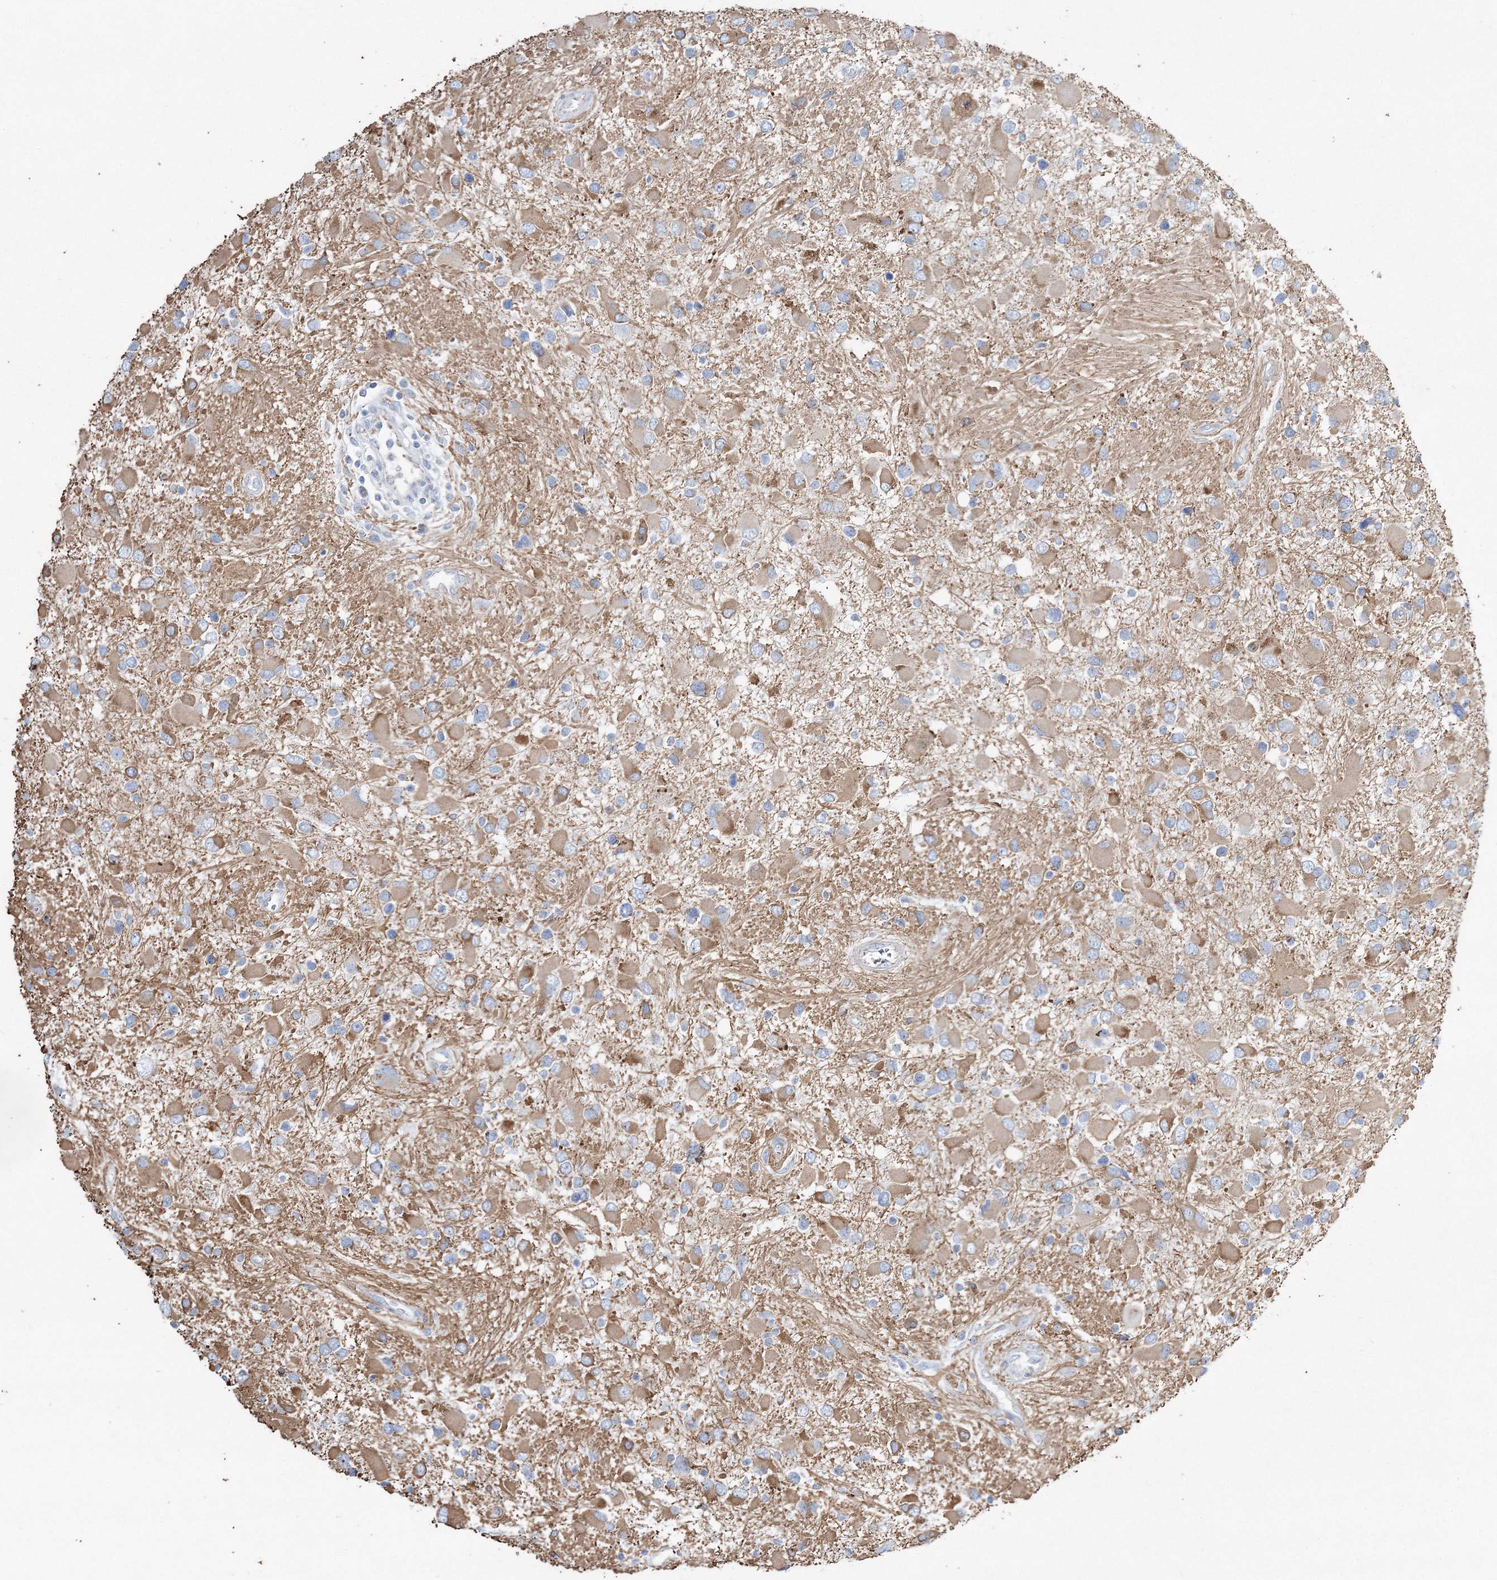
{"staining": {"intensity": "moderate", "quantity": "<25%", "location": "cytoplasmic/membranous"}, "tissue": "glioma", "cell_type": "Tumor cells", "image_type": "cancer", "snomed": [{"axis": "morphology", "description": "Glioma, malignant, High grade"}, {"axis": "topography", "description": "Brain"}], "caption": "High-power microscopy captured an IHC photomicrograph of glioma, revealing moderate cytoplasmic/membranous positivity in approximately <25% of tumor cells. The staining was performed using DAB, with brown indicating positive protein expression. Nuclei are stained blue with hematoxylin.", "gene": "HIBCH", "patient": {"sex": "male", "age": 53}}